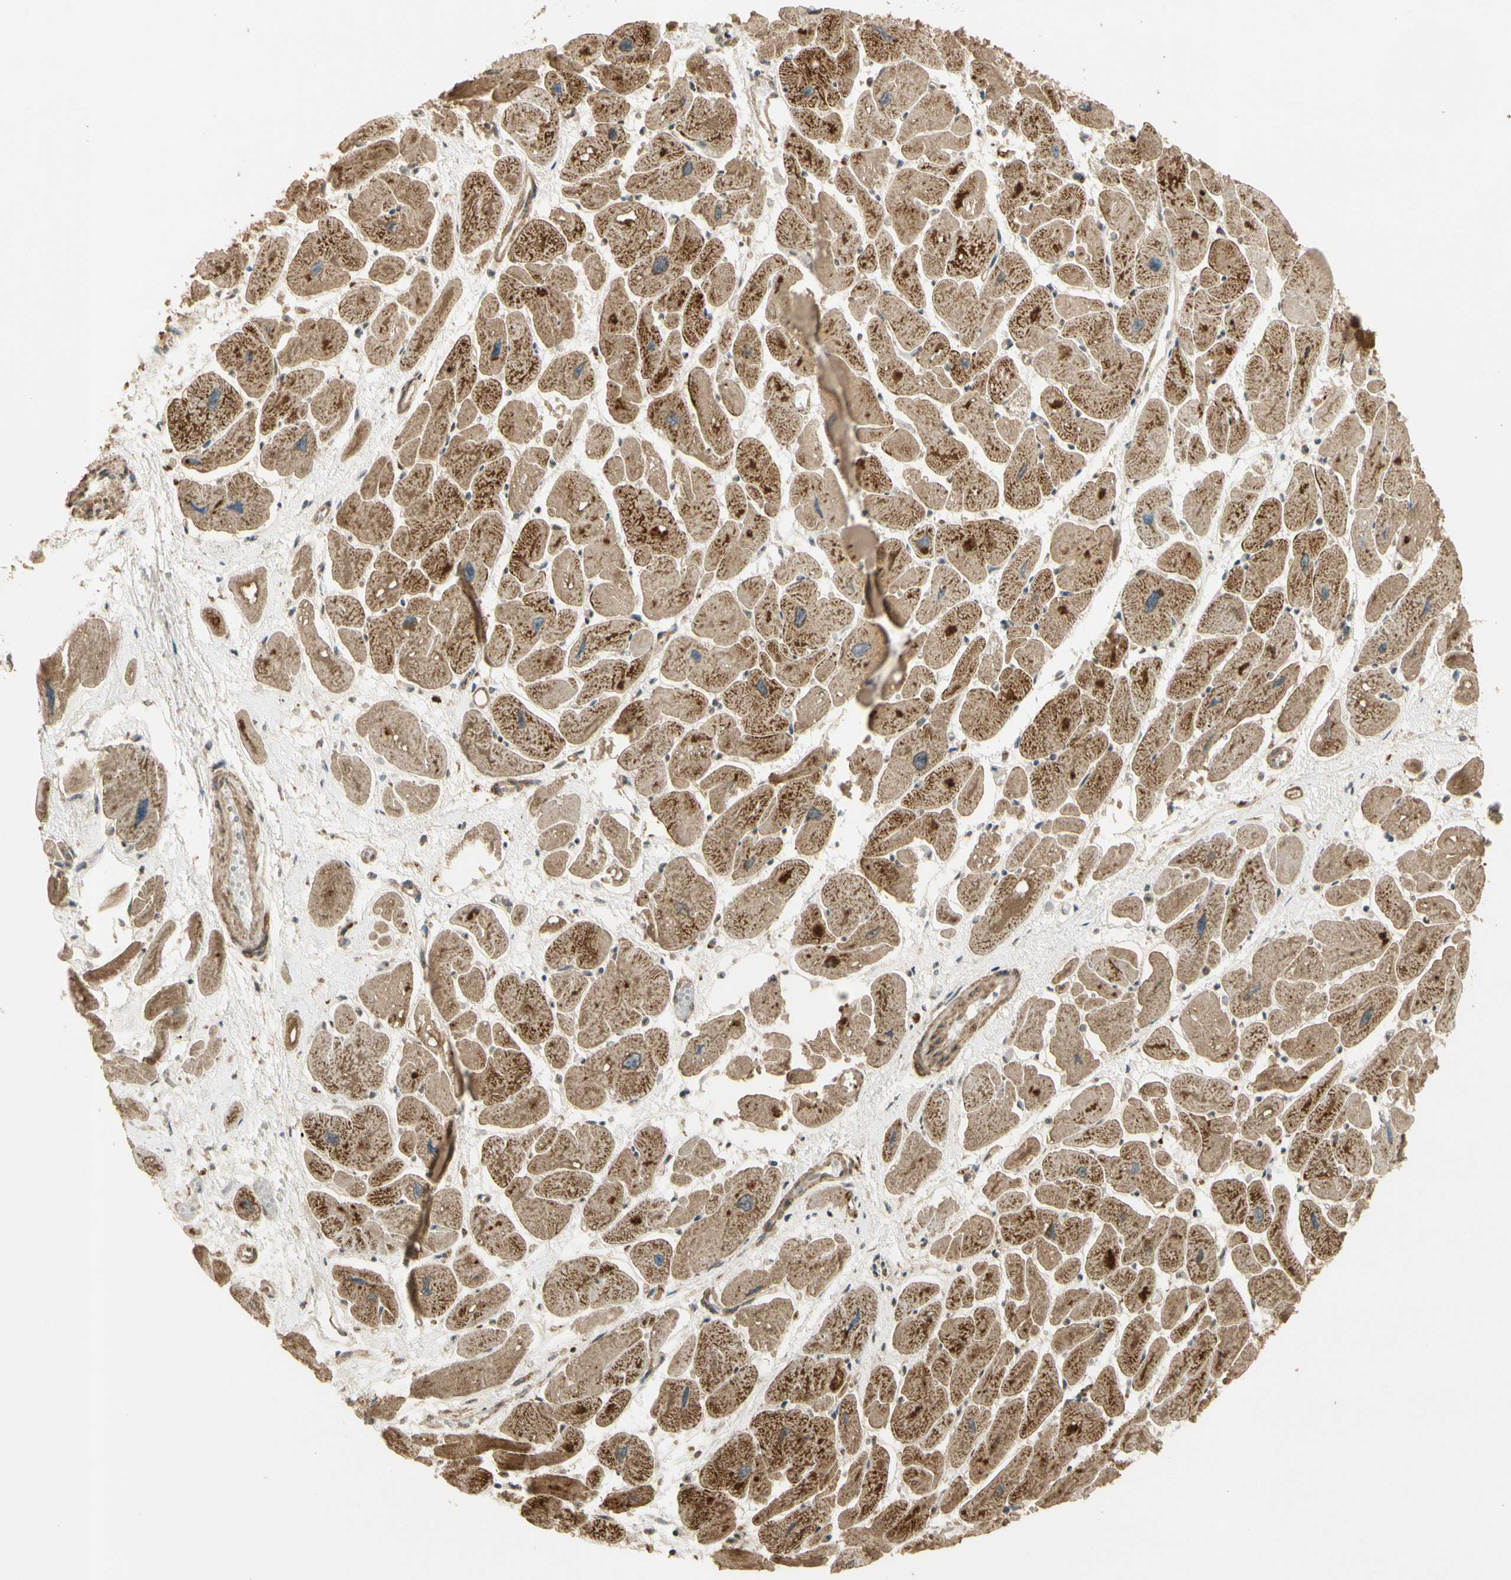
{"staining": {"intensity": "moderate", "quantity": ">75%", "location": "cytoplasmic/membranous,nuclear"}, "tissue": "heart muscle", "cell_type": "Cardiomyocytes", "image_type": "normal", "snomed": [{"axis": "morphology", "description": "Normal tissue, NOS"}, {"axis": "topography", "description": "Heart"}], "caption": "Immunohistochemistry of benign human heart muscle reveals medium levels of moderate cytoplasmic/membranous,nuclear positivity in approximately >75% of cardiomyocytes. (Stains: DAB (3,3'-diaminobenzidine) in brown, nuclei in blue, Microscopy: brightfield microscopy at high magnification).", "gene": "GMEB2", "patient": {"sex": "female", "age": 54}}